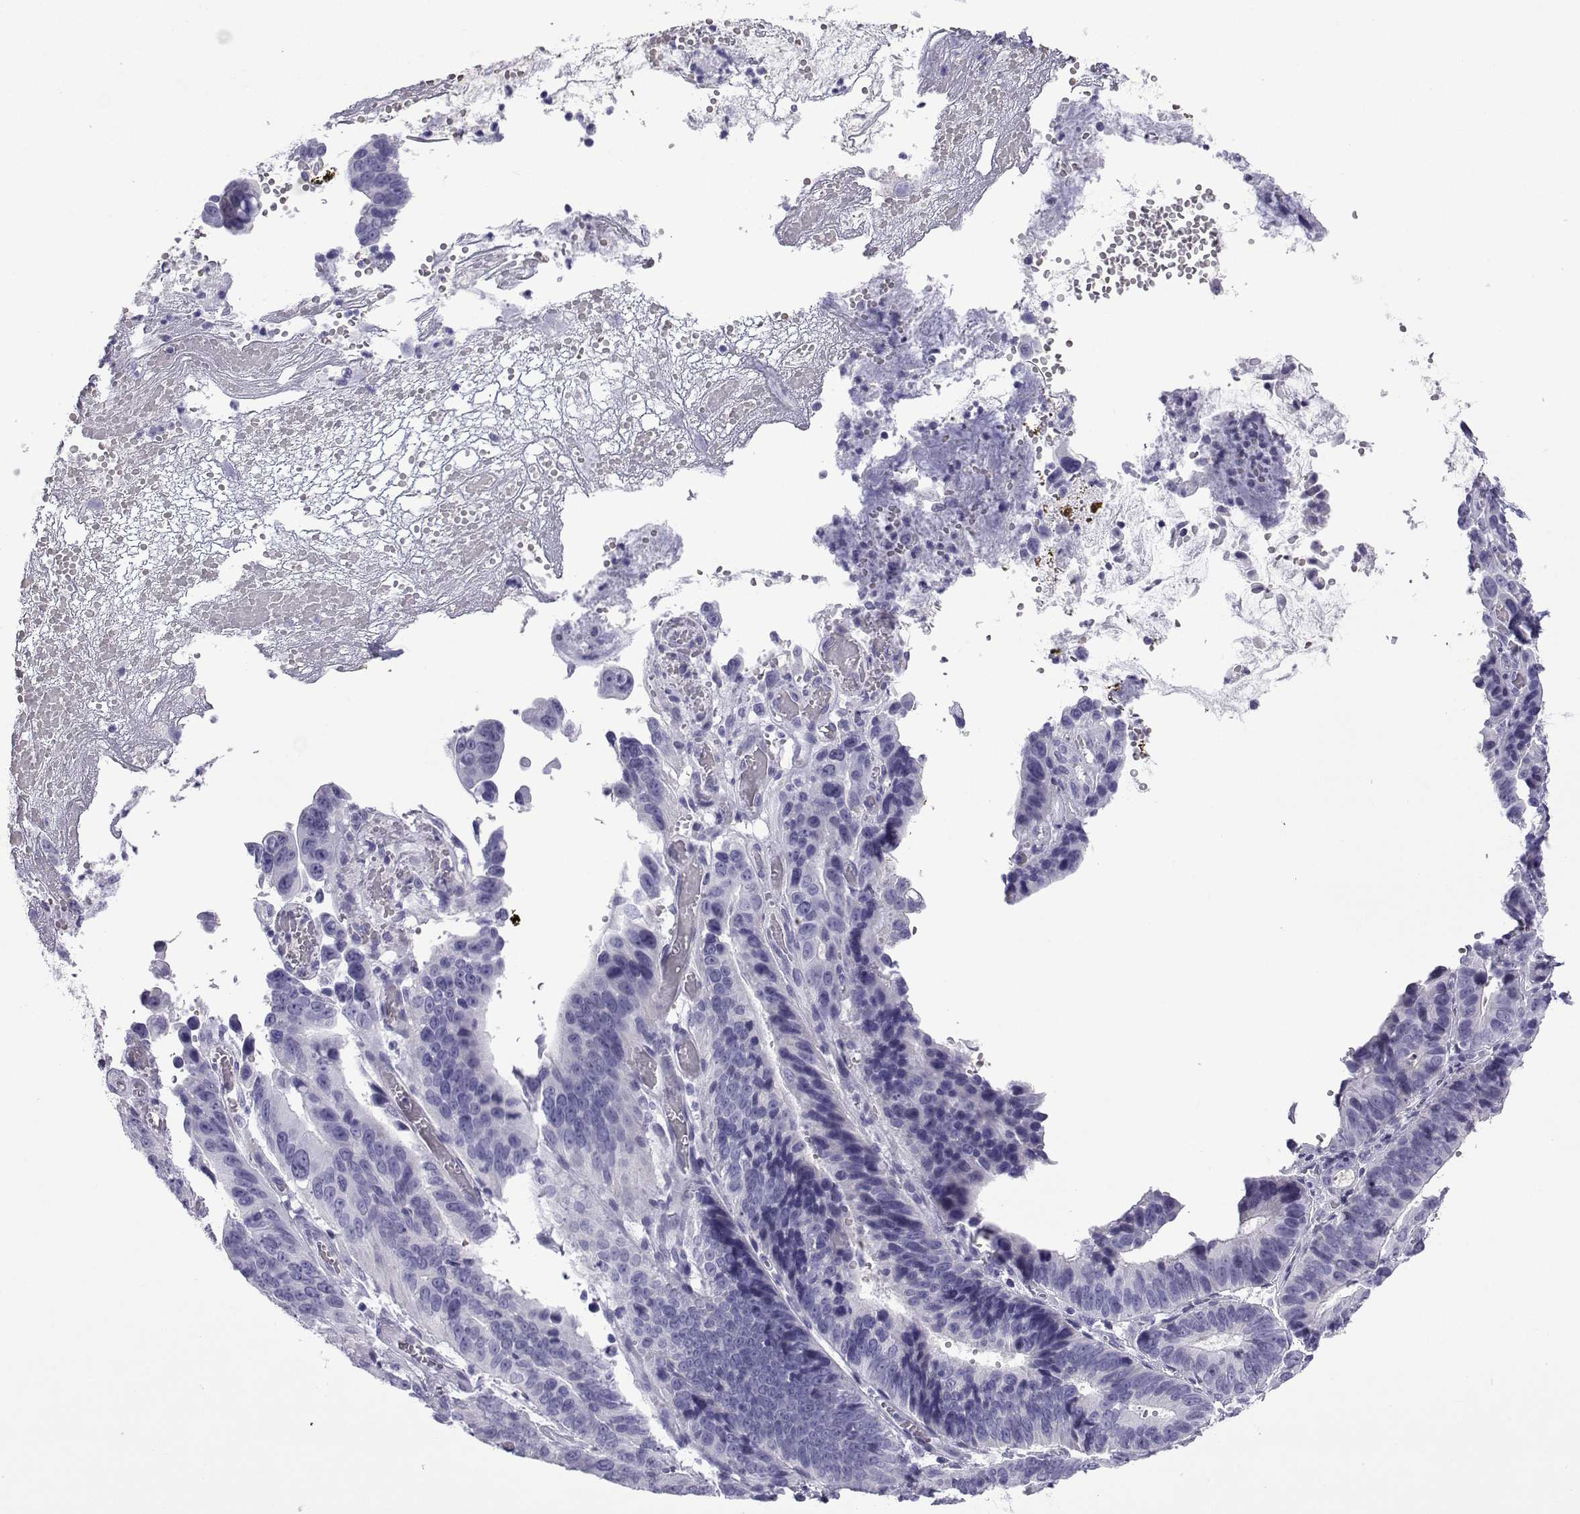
{"staining": {"intensity": "negative", "quantity": "none", "location": "none"}, "tissue": "stomach cancer", "cell_type": "Tumor cells", "image_type": "cancer", "snomed": [{"axis": "morphology", "description": "Adenocarcinoma, NOS"}, {"axis": "topography", "description": "Stomach"}], "caption": "Immunohistochemistry (IHC) image of neoplastic tissue: human stomach cancer (adenocarcinoma) stained with DAB (3,3'-diaminobenzidine) demonstrates no significant protein expression in tumor cells.", "gene": "TRIM46", "patient": {"sex": "male", "age": 84}}